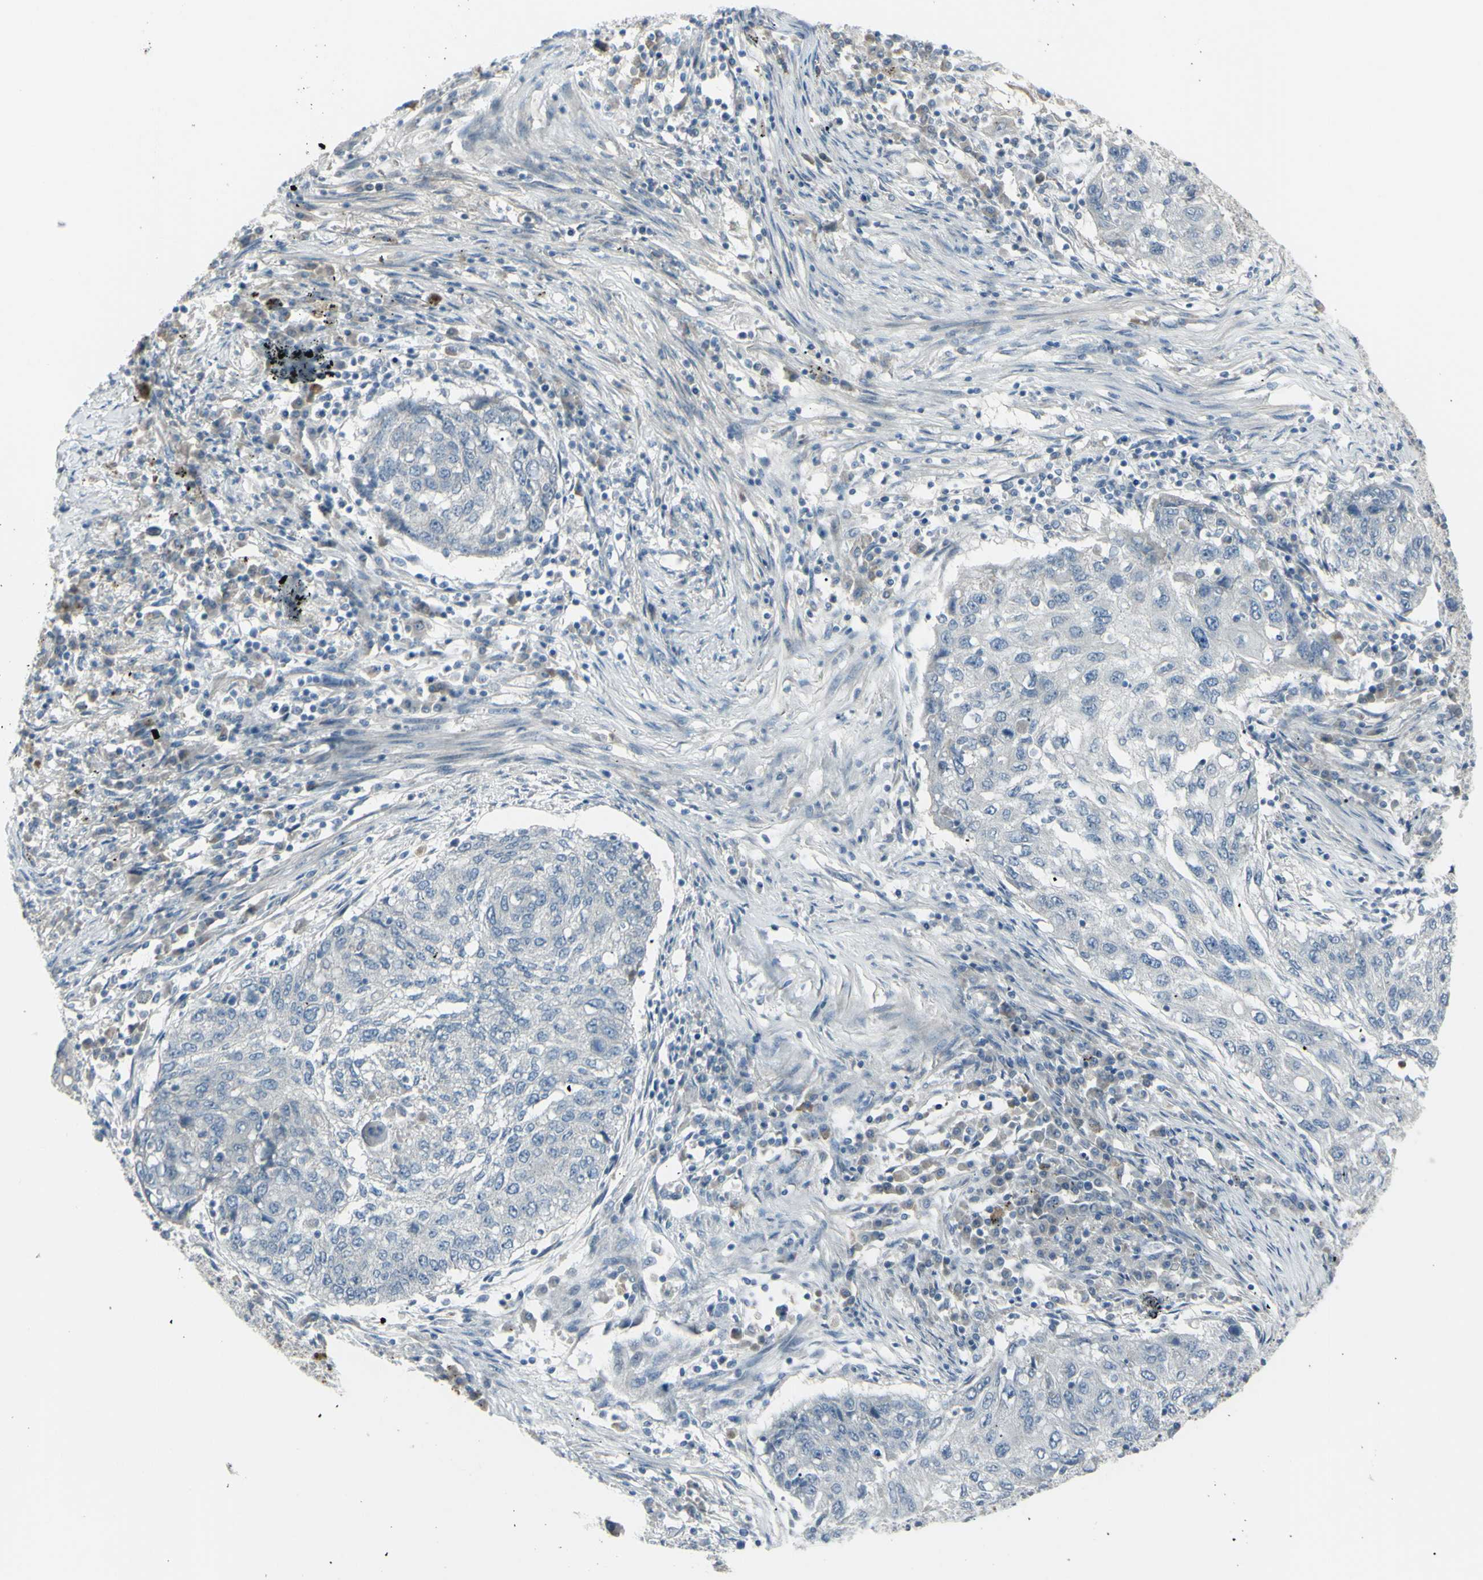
{"staining": {"intensity": "negative", "quantity": "none", "location": "none"}, "tissue": "lung cancer", "cell_type": "Tumor cells", "image_type": "cancer", "snomed": [{"axis": "morphology", "description": "Squamous cell carcinoma, NOS"}, {"axis": "topography", "description": "Lung"}], "caption": "Lung cancer (squamous cell carcinoma) was stained to show a protein in brown. There is no significant staining in tumor cells.", "gene": "SH3GL2", "patient": {"sex": "female", "age": 63}}